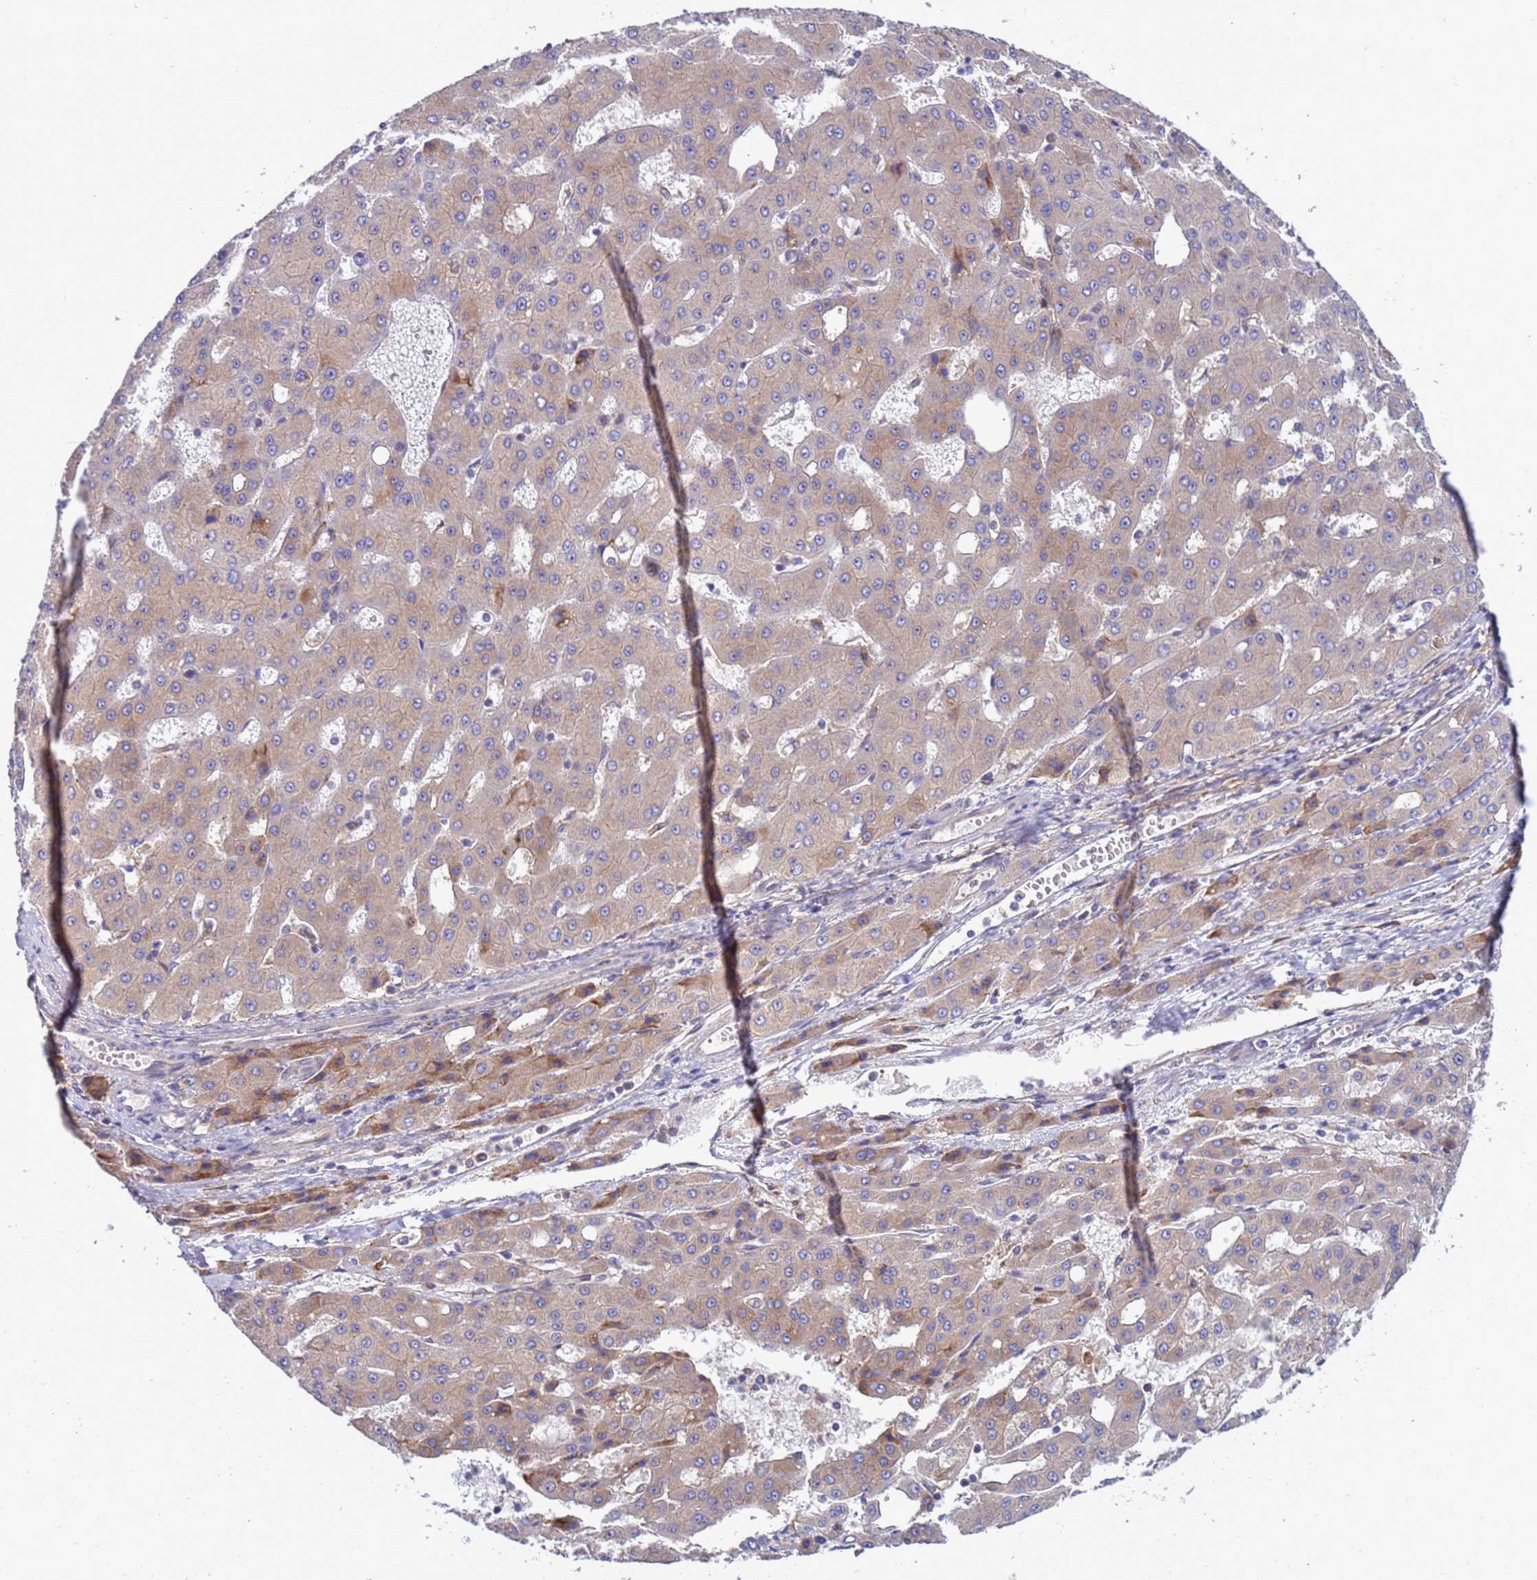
{"staining": {"intensity": "weak", "quantity": "<25%", "location": "cytoplasmic/membranous"}, "tissue": "liver cancer", "cell_type": "Tumor cells", "image_type": "cancer", "snomed": [{"axis": "morphology", "description": "Carcinoma, Hepatocellular, NOS"}, {"axis": "topography", "description": "Liver"}], "caption": "This is an immunohistochemistry (IHC) photomicrograph of liver hepatocellular carcinoma. There is no positivity in tumor cells.", "gene": "RAPGEF4", "patient": {"sex": "male", "age": 47}}